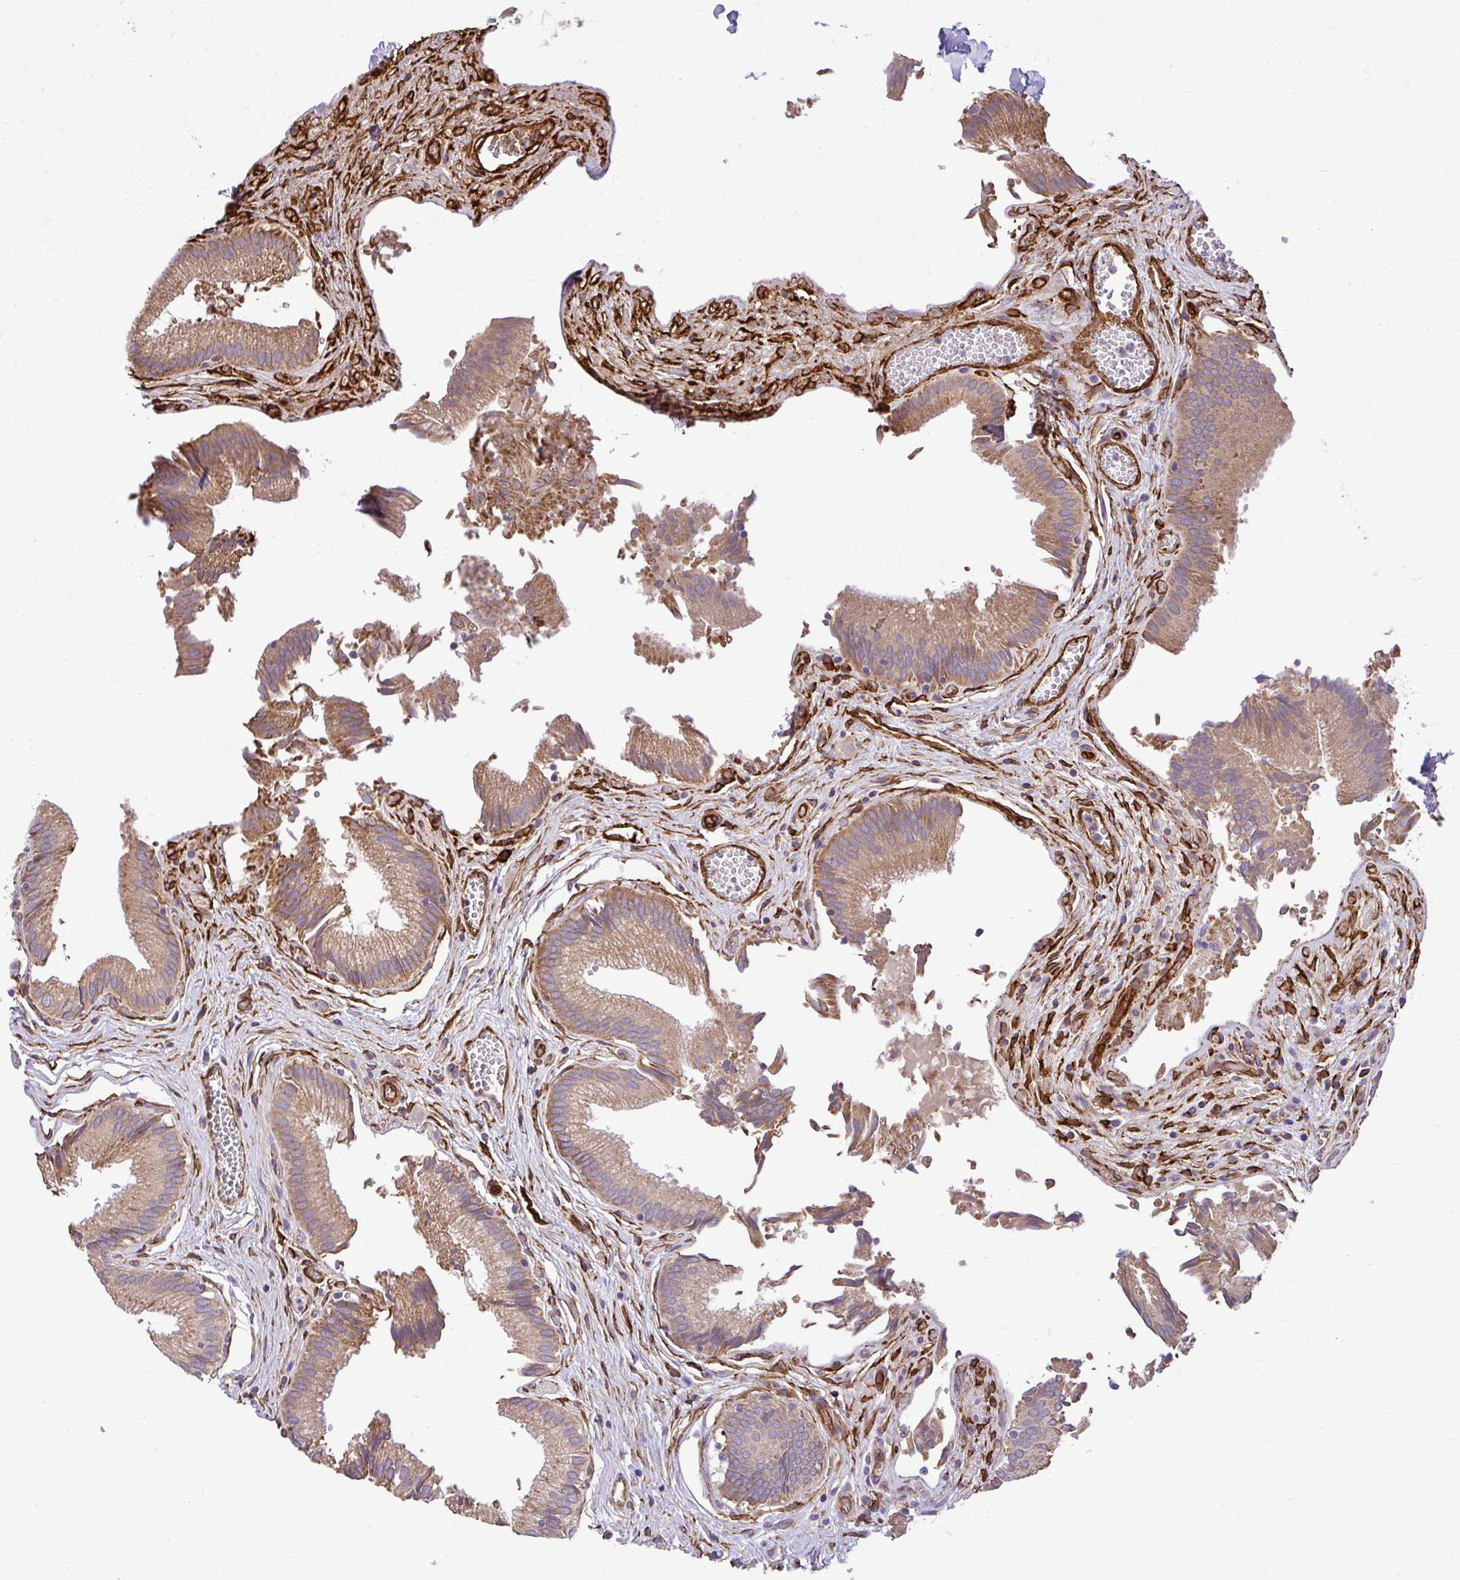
{"staining": {"intensity": "moderate", "quantity": ">75%", "location": "cytoplasmic/membranous"}, "tissue": "gallbladder", "cell_type": "Glandular cells", "image_type": "normal", "snomed": [{"axis": "morphology", "description": "Normal tissue, NOS"}, {"axis": "topography", "description": "Gallbladder"}], "caption": "Glandular cells reveal moderate cytoplasmic/membranous staining in about >75% of cells in unremarkable gallbladder.", "gene": "PTPRK", "patient": {"sex": "male", "age": 17}}